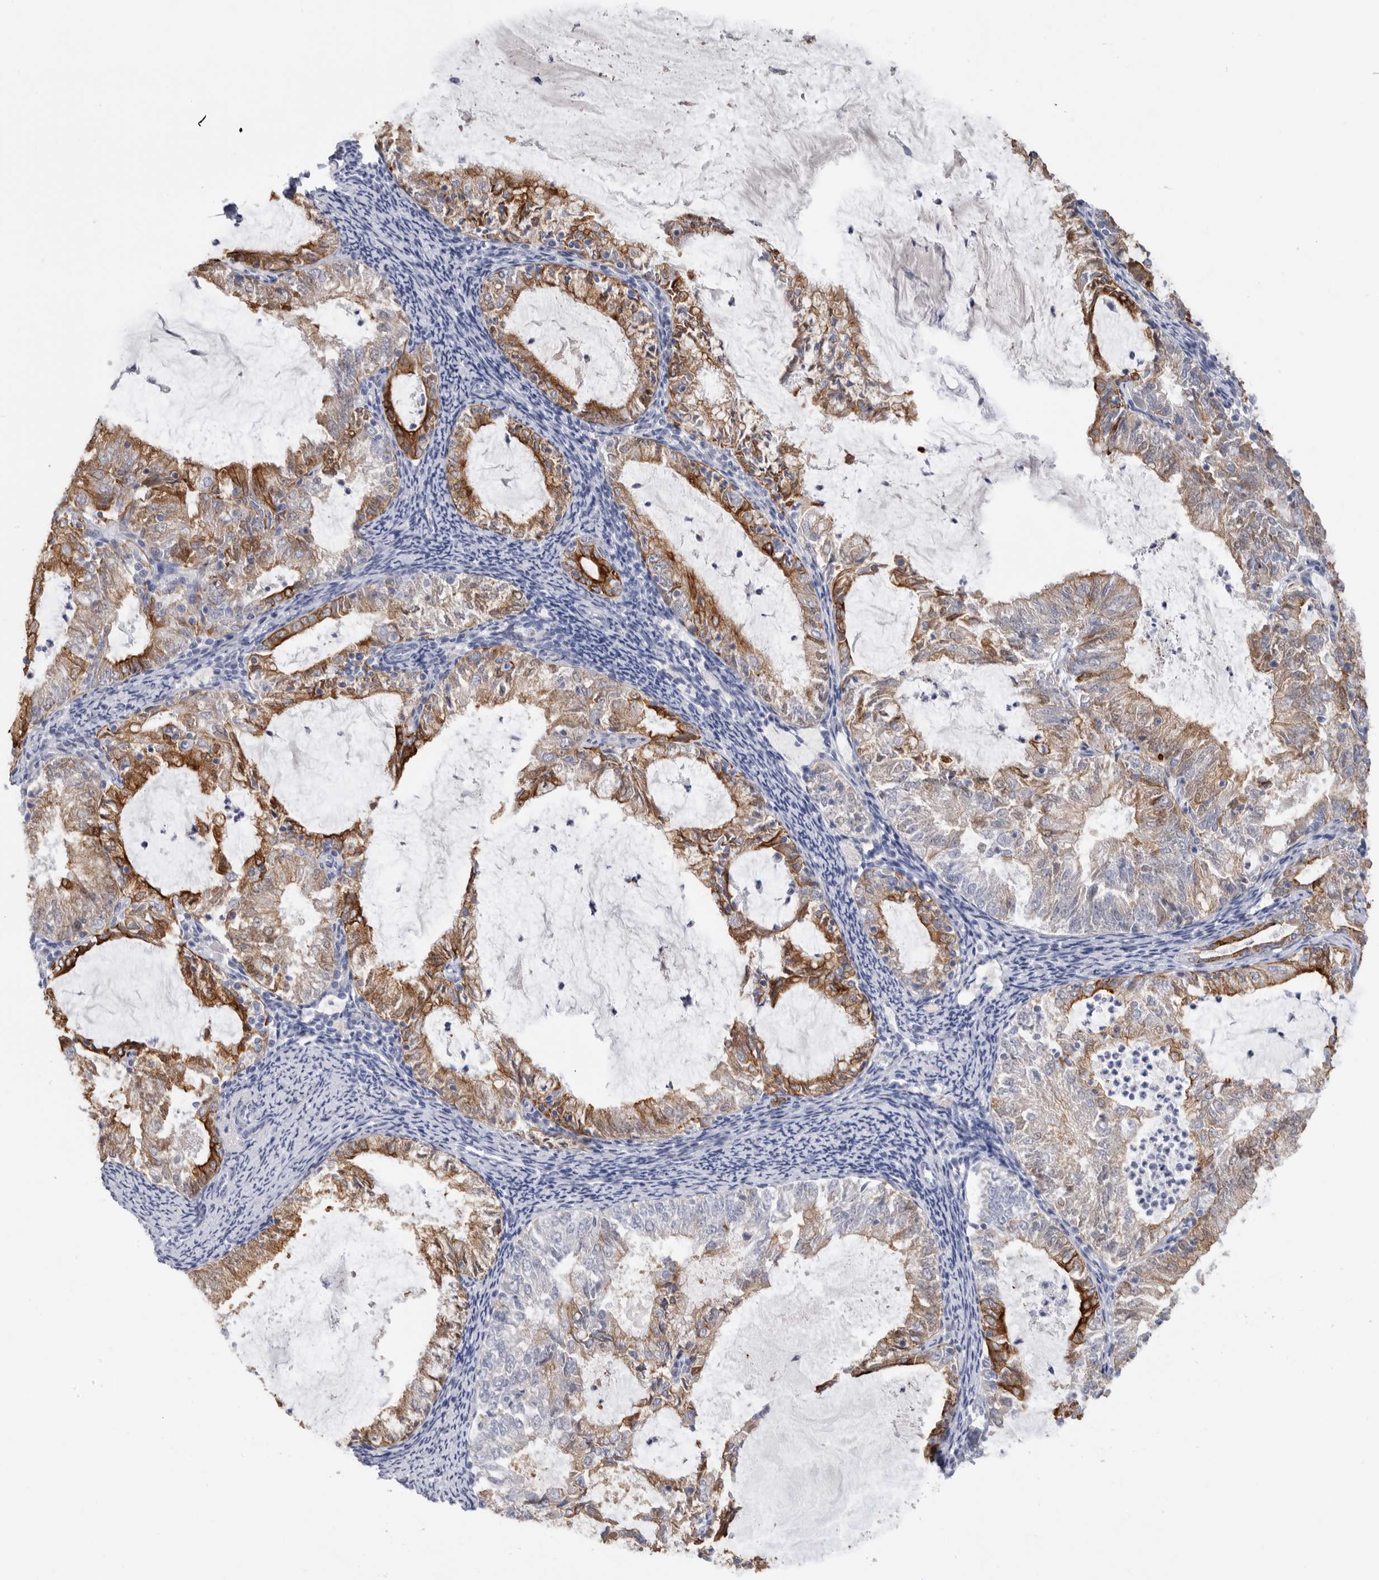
{"staining": {"intensity": "moderate", "quantity": ">75%", "location": "cytoplasmic/membranous"}, "tissue": "endometrial cancer", "cell_type": "Tumor cells", "image_type": "cancer", "snomed": [{"axis": "morphology", "description": "Adenocarcinoma, NOS"}, {"axis": "topography", "description": "Endometrium"}], "caption": "Endometrial cancer (adenocarcinoma) stained with a protein marker reveals moderate staining in tumor cells.", "gene": "MTFR1L", "patient": {"sex": "female", "age": 57}}